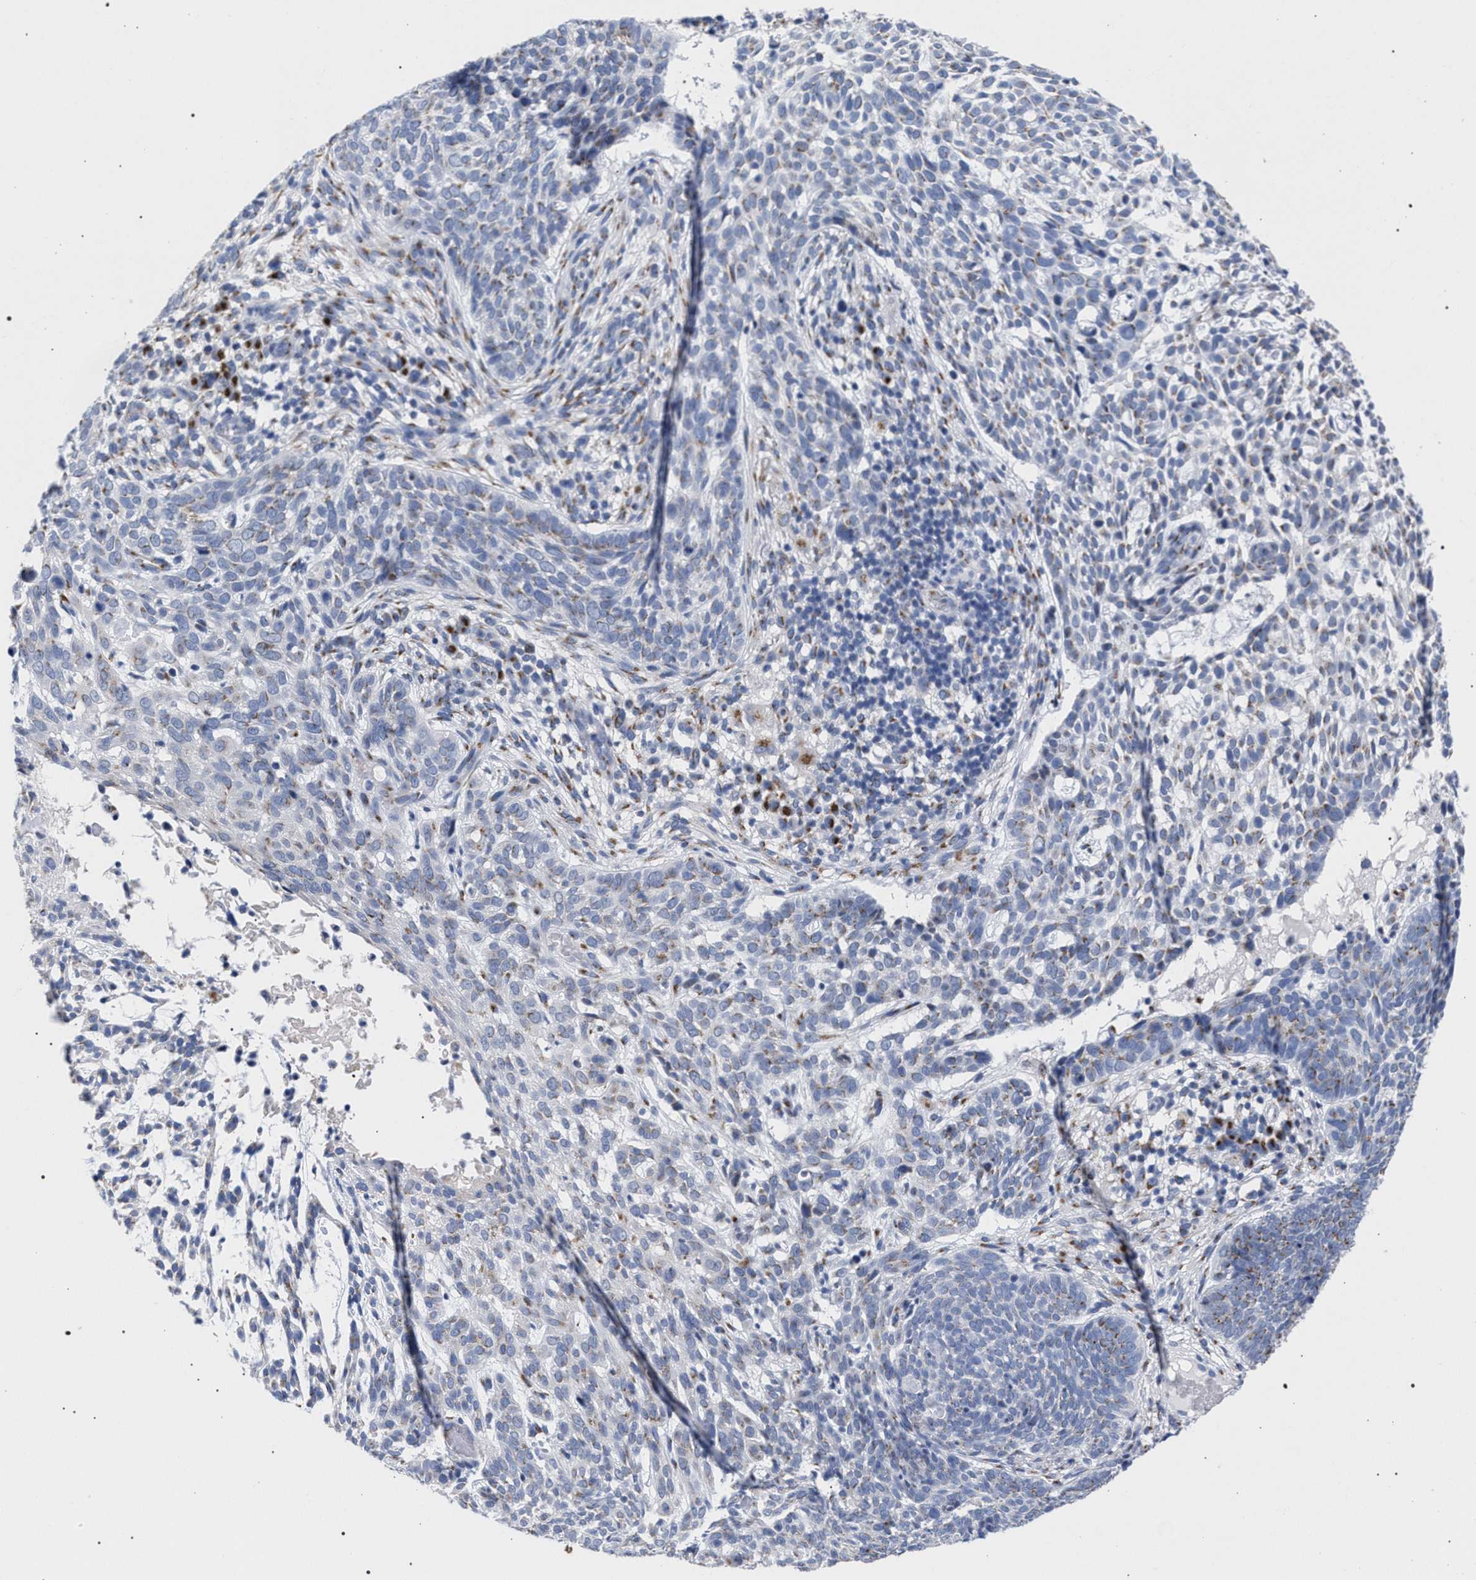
{"staining": {"intensity": "weak", "quantity": "25%-75%", "location": "cytoplasmic/membranous"}, "tissue": "skin cancer", "cell_type": "Tumor cells", "image_type": "cancer", "snomed": [{"axis": "morphology", "description": "Basal cell carcinoma"}, {"axis": "topography", "description": "Skin"}], "caption": "Skin cancer (basal cell carcinoma) was stained to show a protein in brown. There is low levels of weak cytoplasmic/membranous staining in about 25%-75% of tumor cells.", "gene": "GOLGA2", "patient": {"sex": "female", "age": 64}}